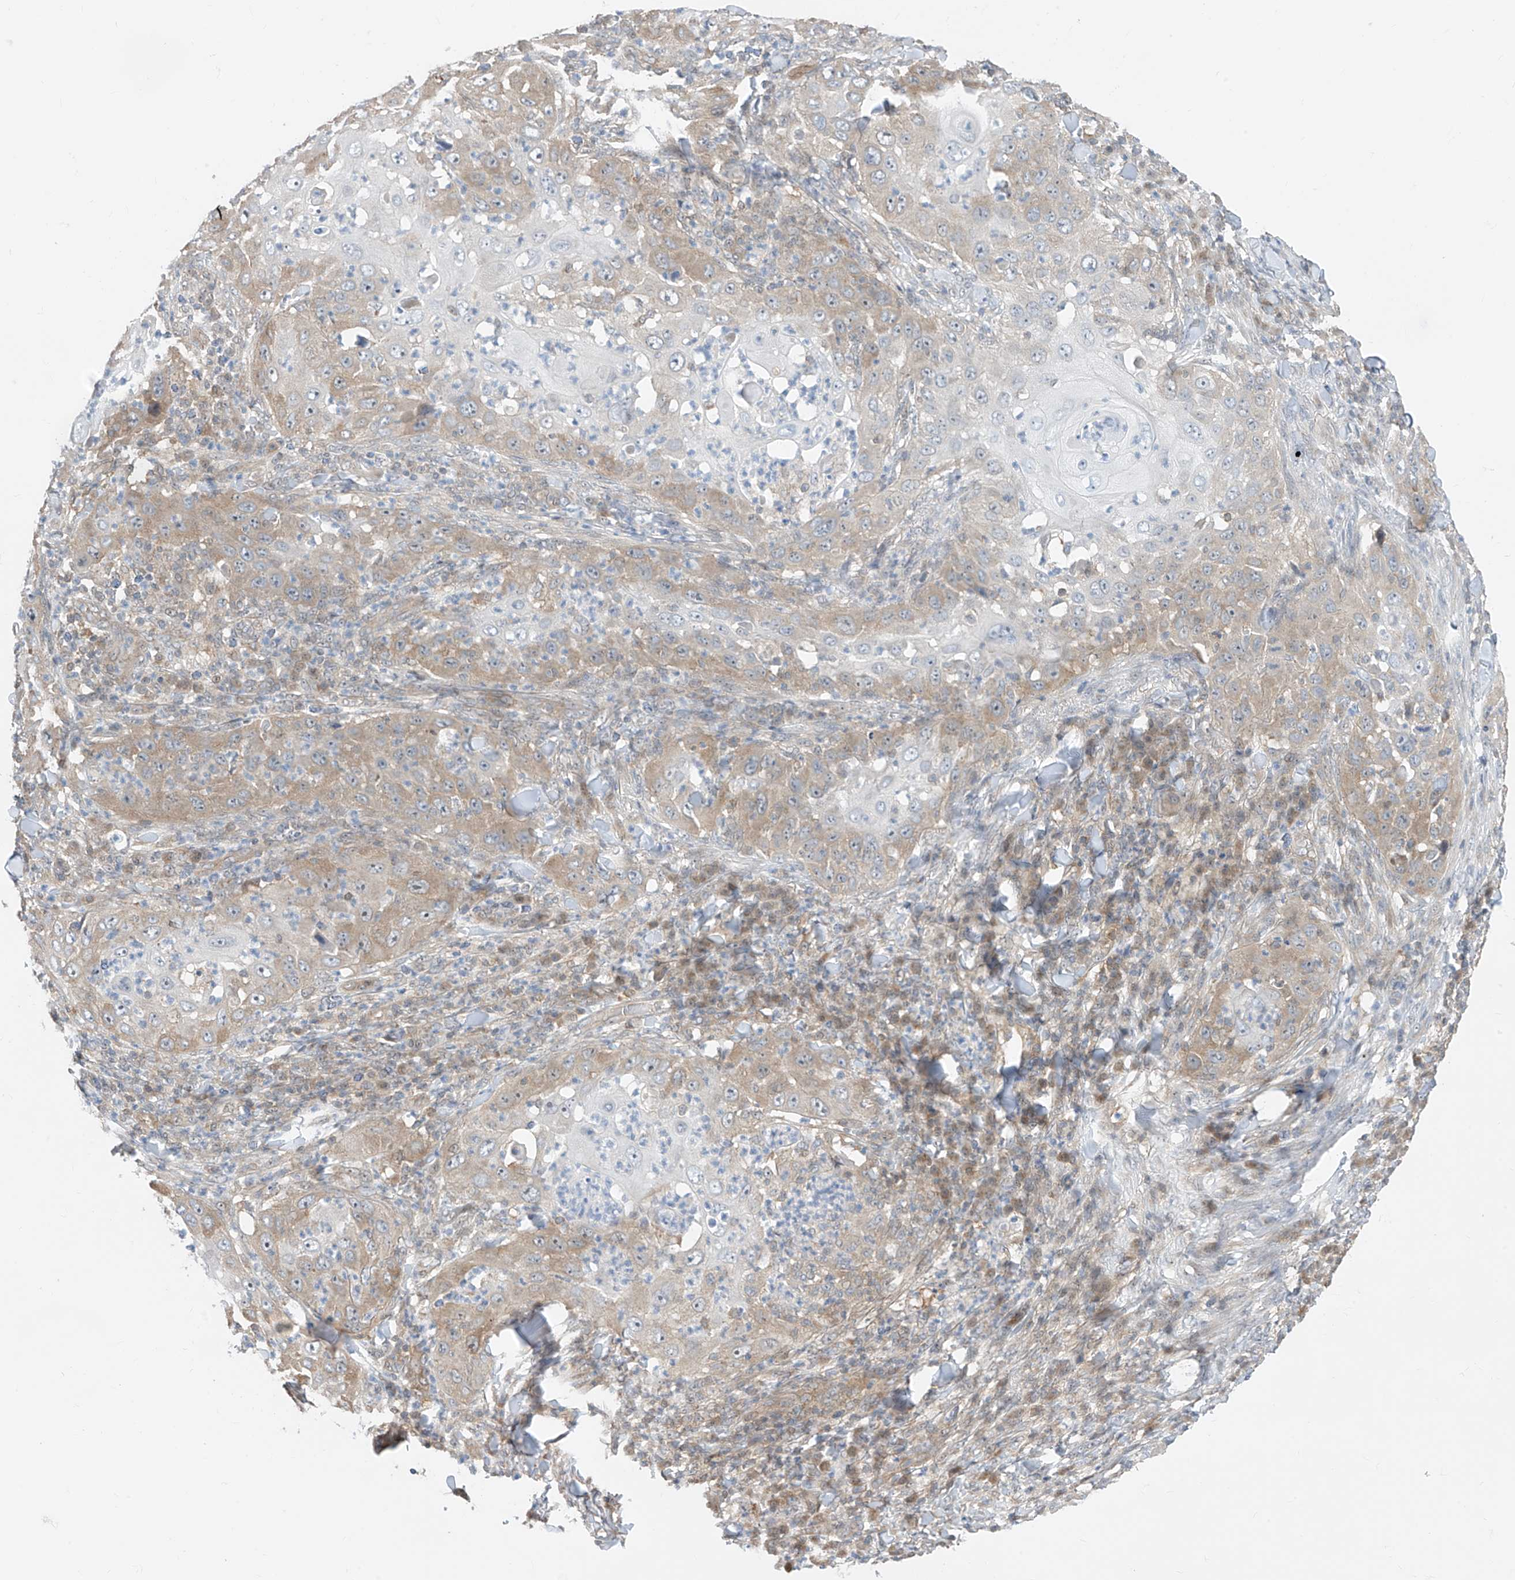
{"staining": {"intensity": "weak", "quantity": "25%-75%", "location": "cytoplasmic/membranous"}, "tissue": "skin cancer", "cell_type": "Tumor cells", "image_type": "cancer", "snomed": [{"axis": "morphology", "description": "Squamous cell carcinoma, NOS"}, {"axis": "topography", "description": "Skin"}], "caption": "A low amount of weak cytoplasmic/membranous expression is seen in approximately 25%-75% of tumor cells in skin squamous cell carcinoma tissue.", "gene": "TTC38", "patient": {"sex": "female", "age": 44}}